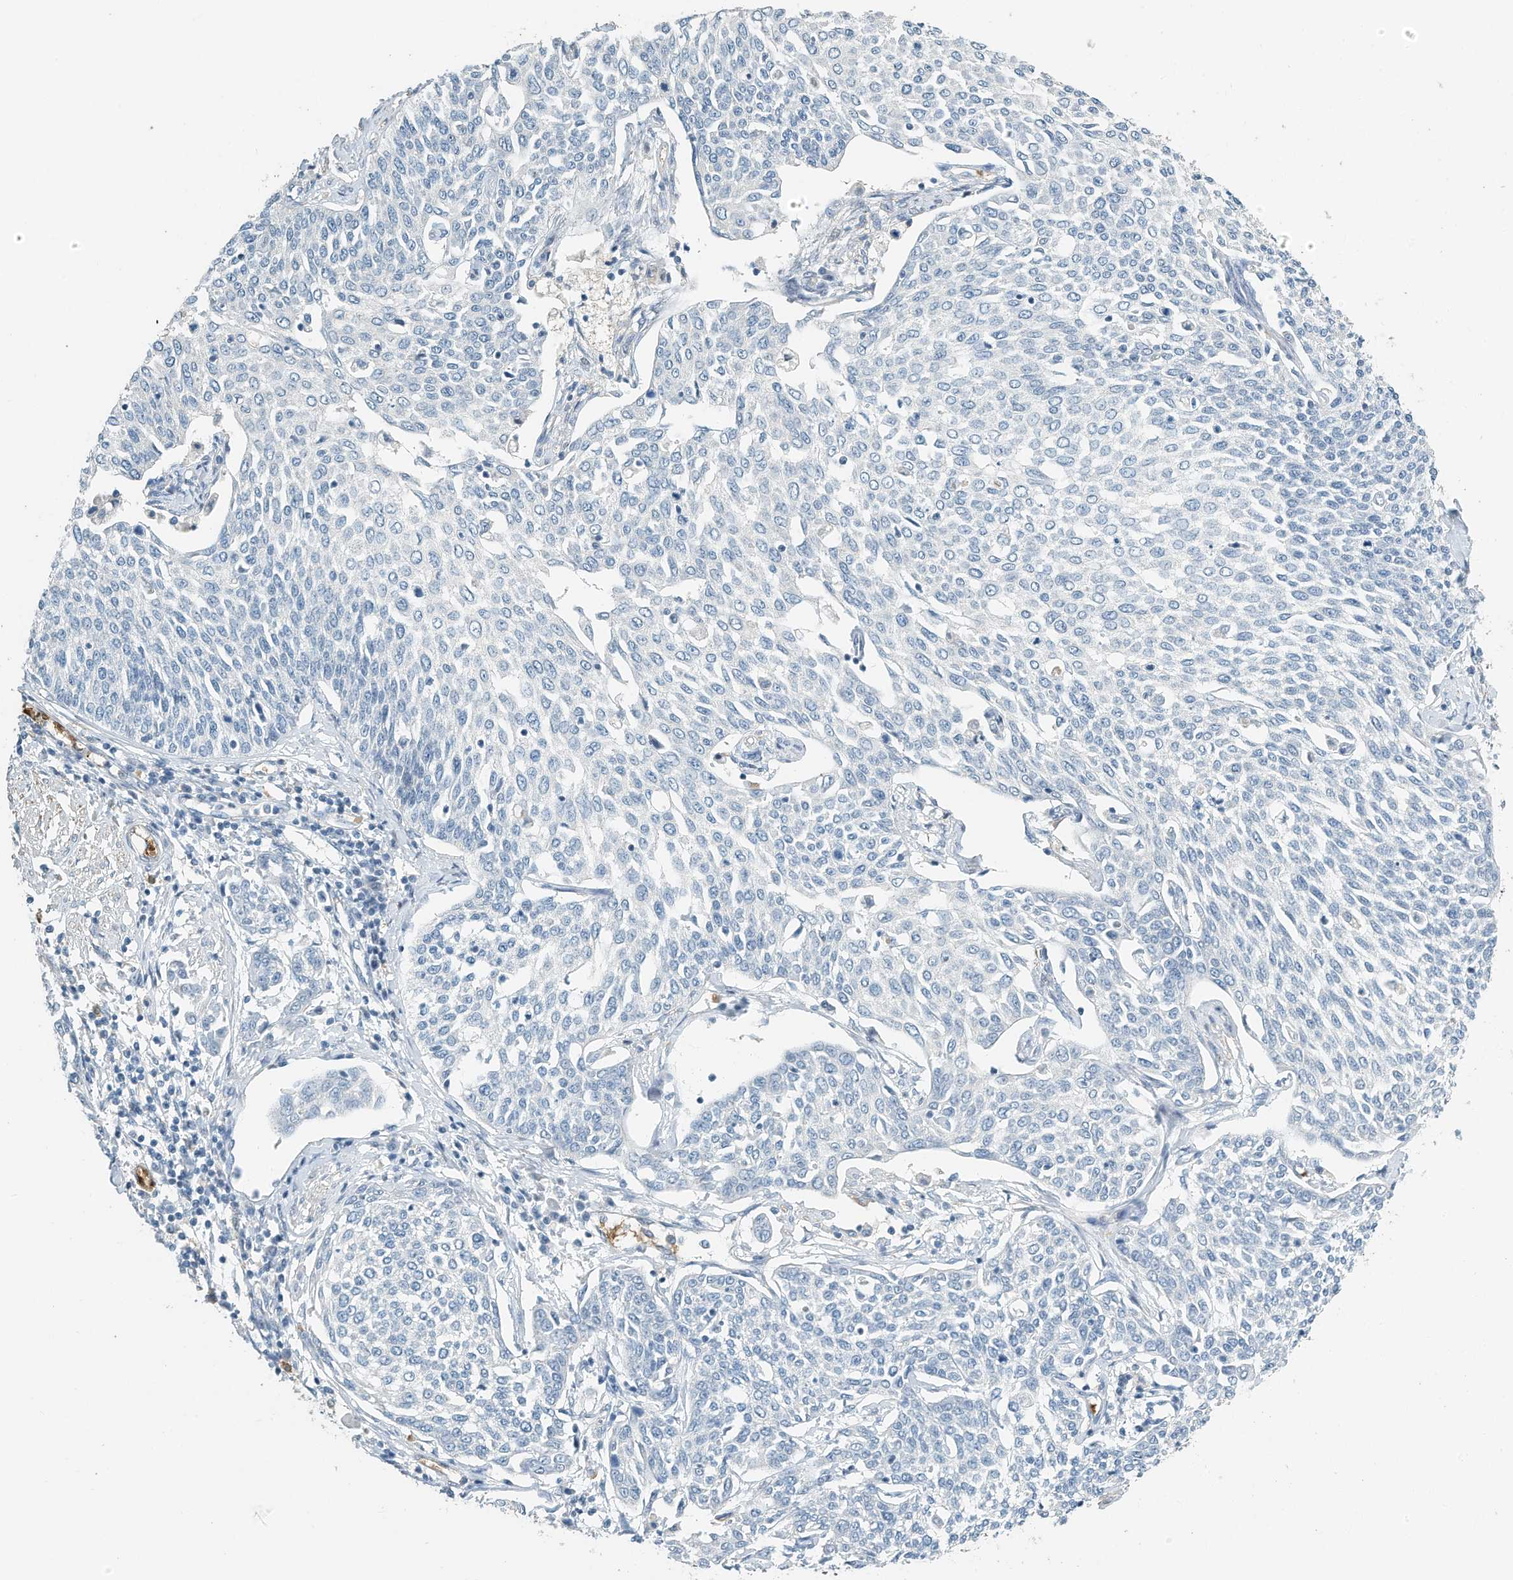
{"staining": {"intensity": "negative", "quantity": "none", "location": "none"}, "tissue": "cervical cancer", "cell_type": "Tumor cells", "image_type": "cancer", "snomed": [{"axis": "morphology", "description": "Squamous cell carcinoma, NOS"}, {"axis": "topography", "description": "Cervix"}], "caption": "Cervical cancer (squamous cell carcinoma) was stained to show a protein in brown. There is no significant expression in tumor cells. (Immunohistochemistry, brightfield microscopy, high magnification).", "gene": "RCAN3", "patient": {"sex": "female", "age": 34}}